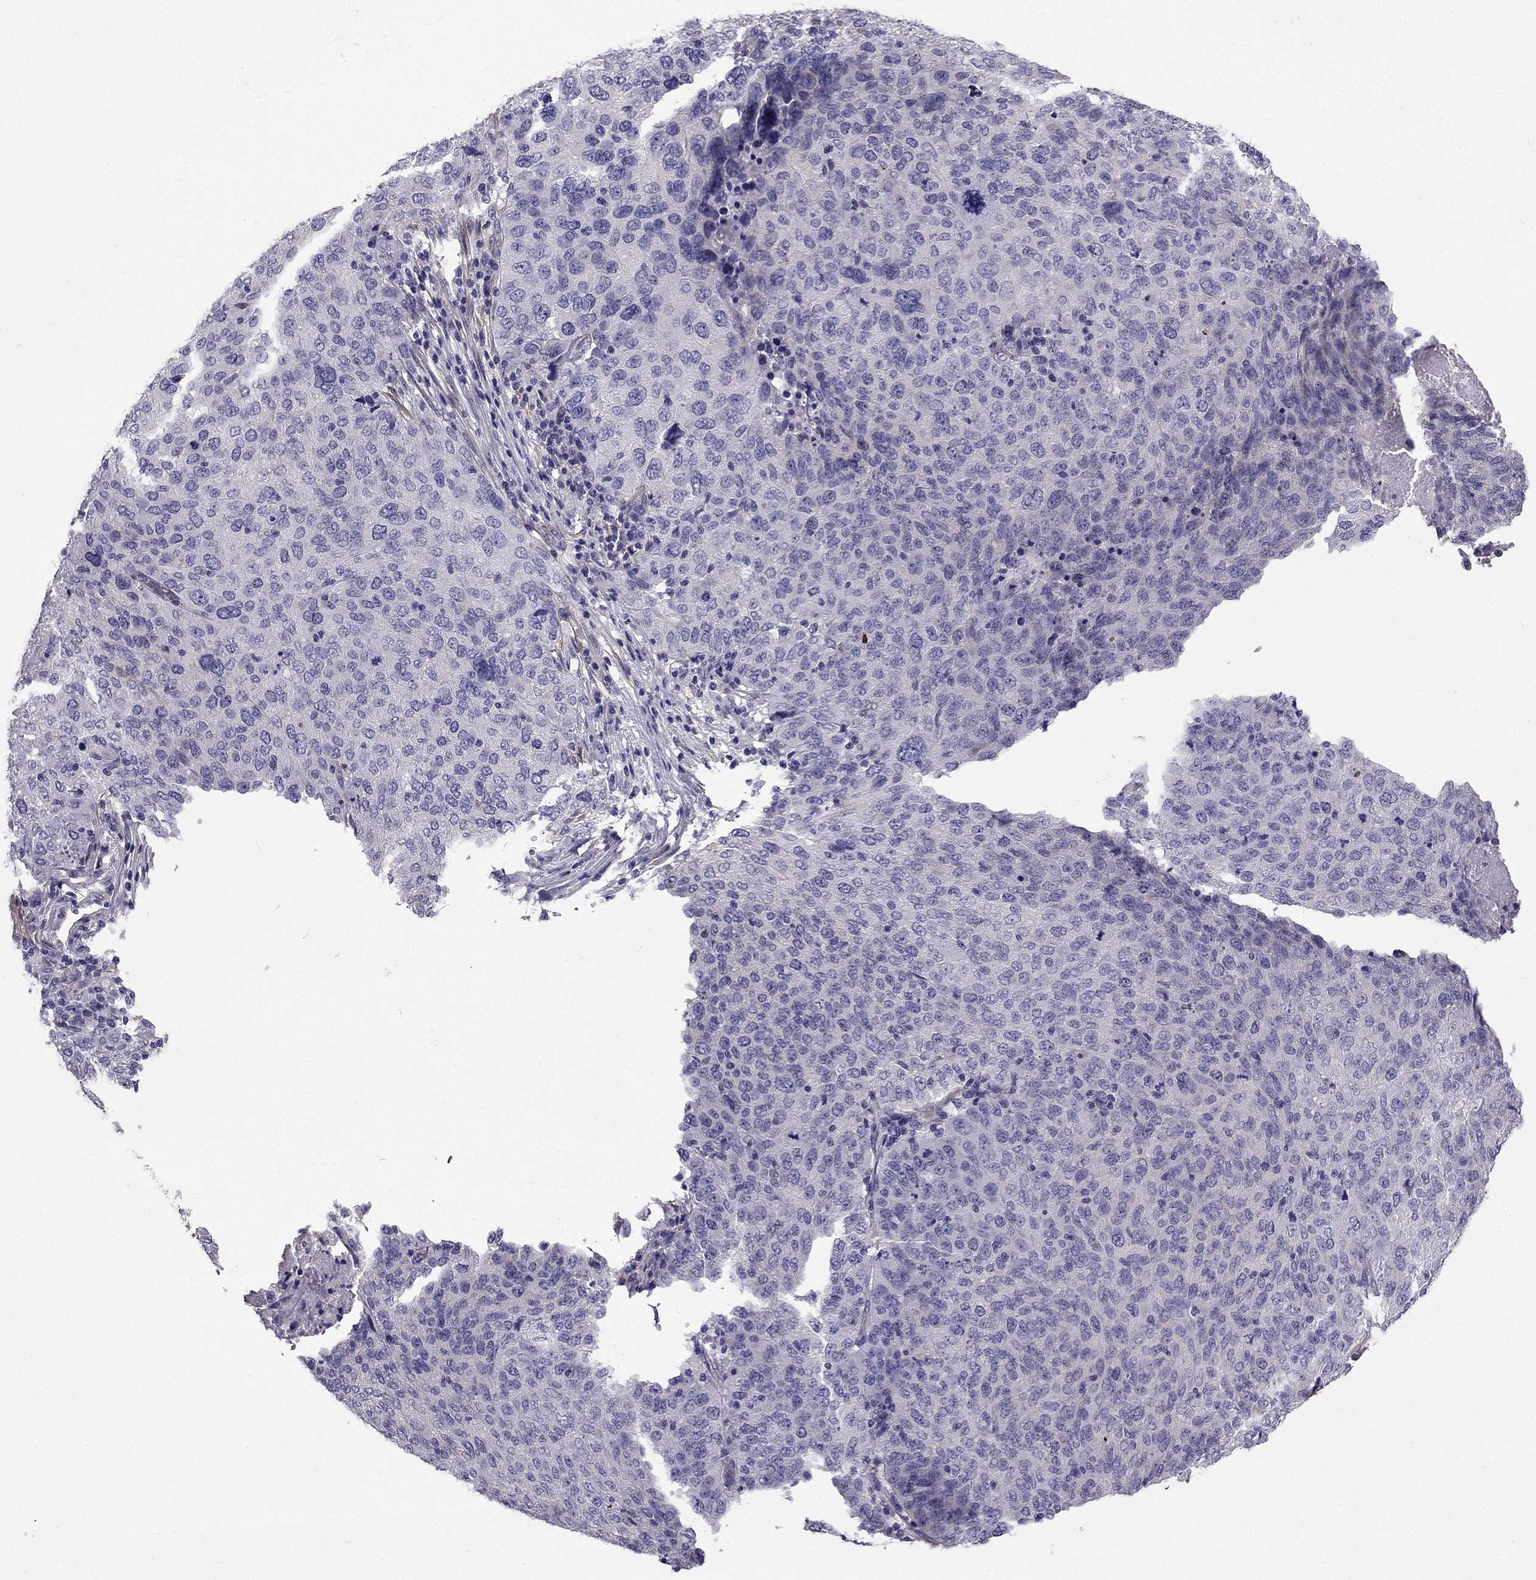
{"staining": {"intensity": "negative", "quantity": "none", "location": "none"}, "tissue": "ovarian cancer", "cell_type": "Tumor cells", "image_type": "cancer", "snomed": [{"axis": "morphology", "description": "Carcinoma, endometroid"}, {"axis": "topography", "description": "Ovary"}], "caption": "Immunohistochemistry of human ovarian cancer (endometroid carcinoma) reveals no positivity in tumor cells.", "gene": "SYT5", "patient": {"sex": "female", "age": 58}}